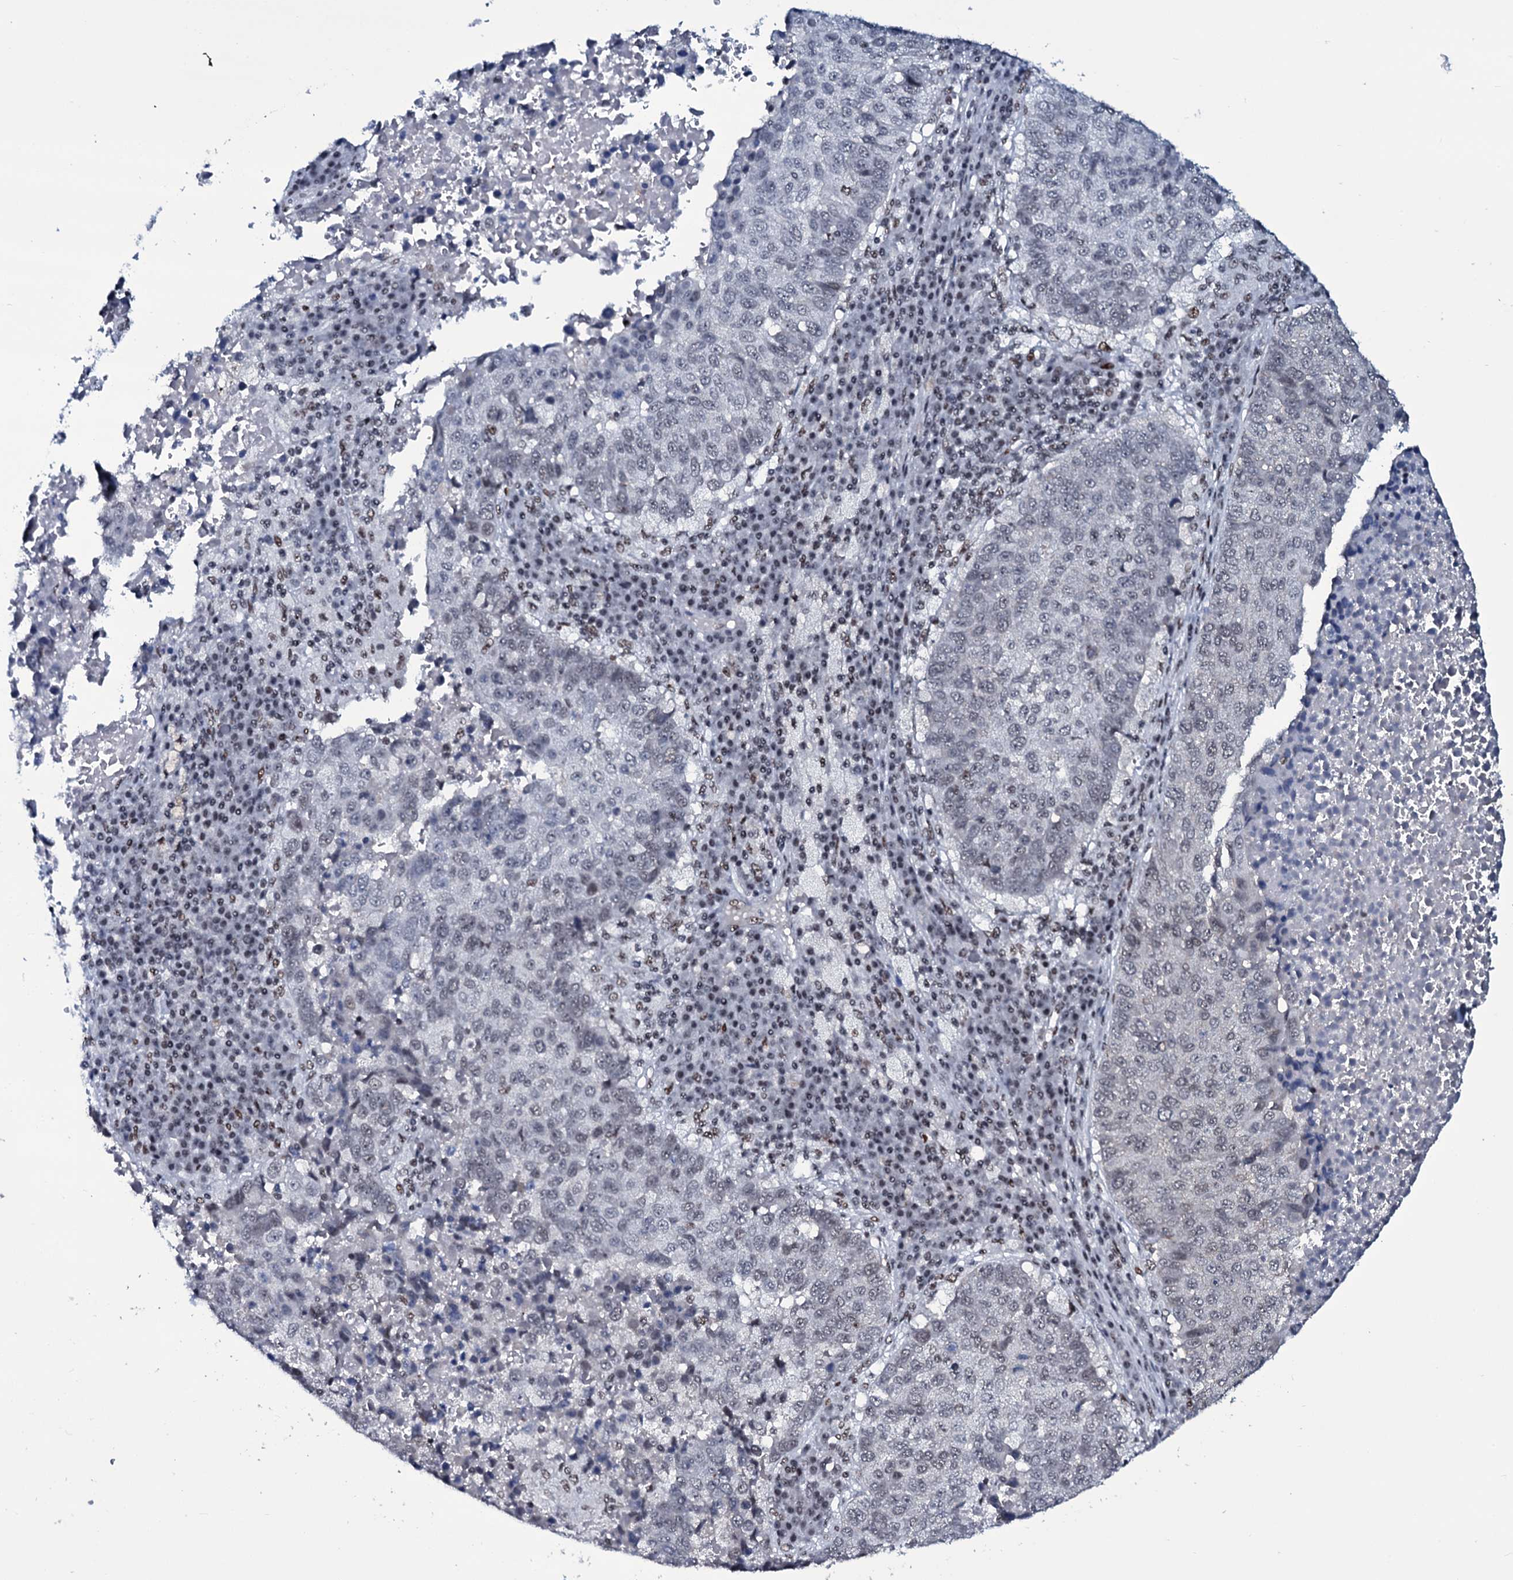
{"staining": {"intensity": "weak", "quantity": "<25%", "location": "nuclear"}, "tissue": "lung cancer", "cell_type": "Tumor cells", "image_type": "cancer", "snomed": [{"axis": "morphology", "description": "Squamous cell carcinoma, NOS"}, {"axis": "topography", "description": "Lung"}], "caption": "Immunohistochemistry (IHC) micrograph of human squamous cell carcinoma (lung) stained for a protein (brown), which exhibits no expression in tumor cells. (DAB (3,3'-diaminobenzidine) IHC visualized using brightfield microscopy, high magnification).", "gene": "ZMIZ2", "patient": {"sex": "male", "age": 73}}